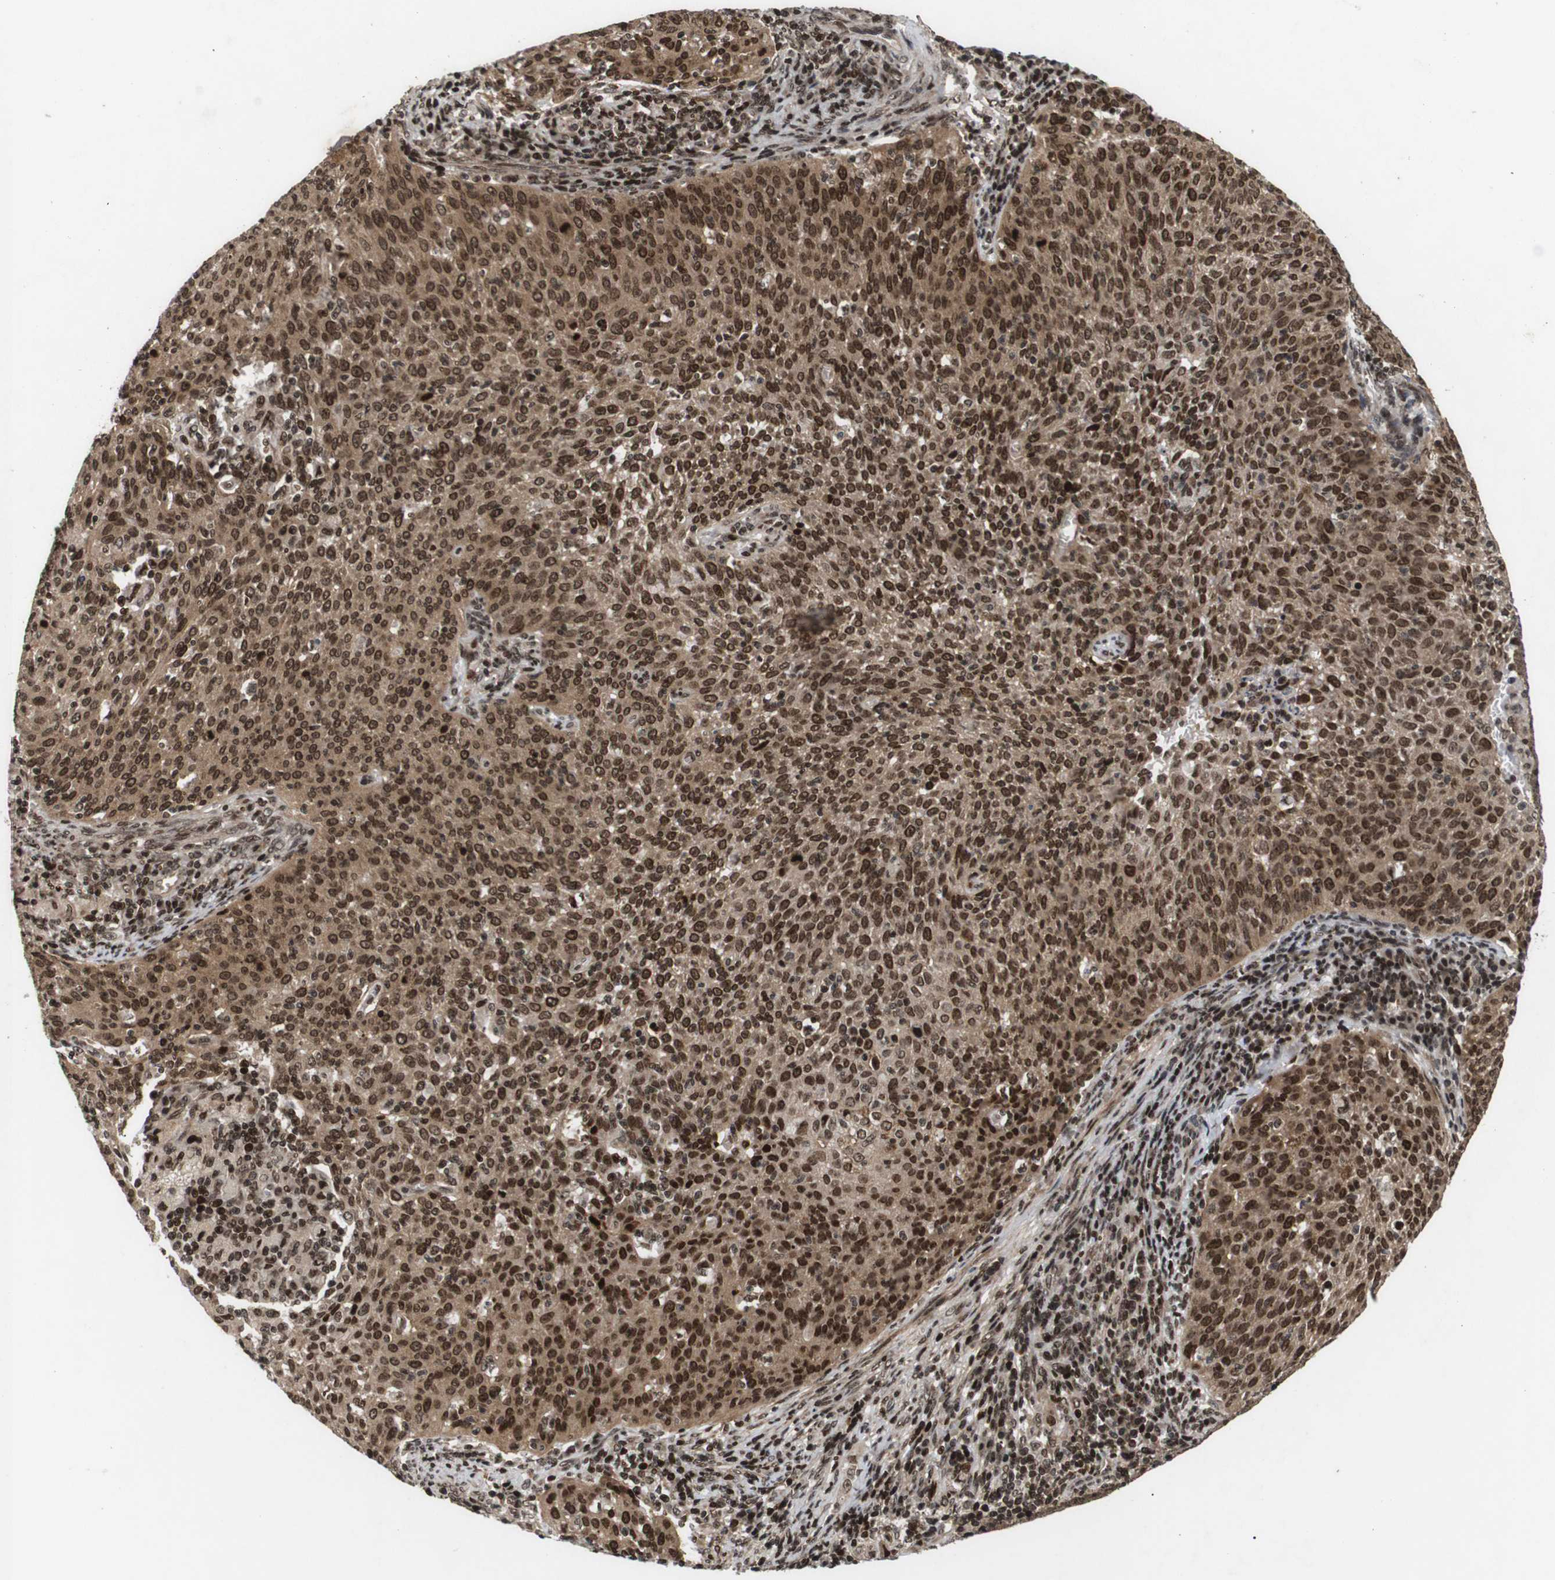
{"staining": {"intensity": "strong", "quantity": ">75%", "location": "cytoplasmic/membranous,nuclear"}, "tissue": "cervical cancer", "cell_type": "Tumor cells", "image_type": "cancer", "snomed": [{"axis": "morphology", "description": "Squamous cell carcinoma, NOS"}, {"axis": "topography", "description": "Cervix"}], "caption": "A high amount of strong cytoplasmic/membranous and nuclear positivity is seen in about >75% of tumor cells in squamous cell carcinoma (cervical) tissue.", "gene": "KIF23", "patient": {"sex": "female", "age": 38}}